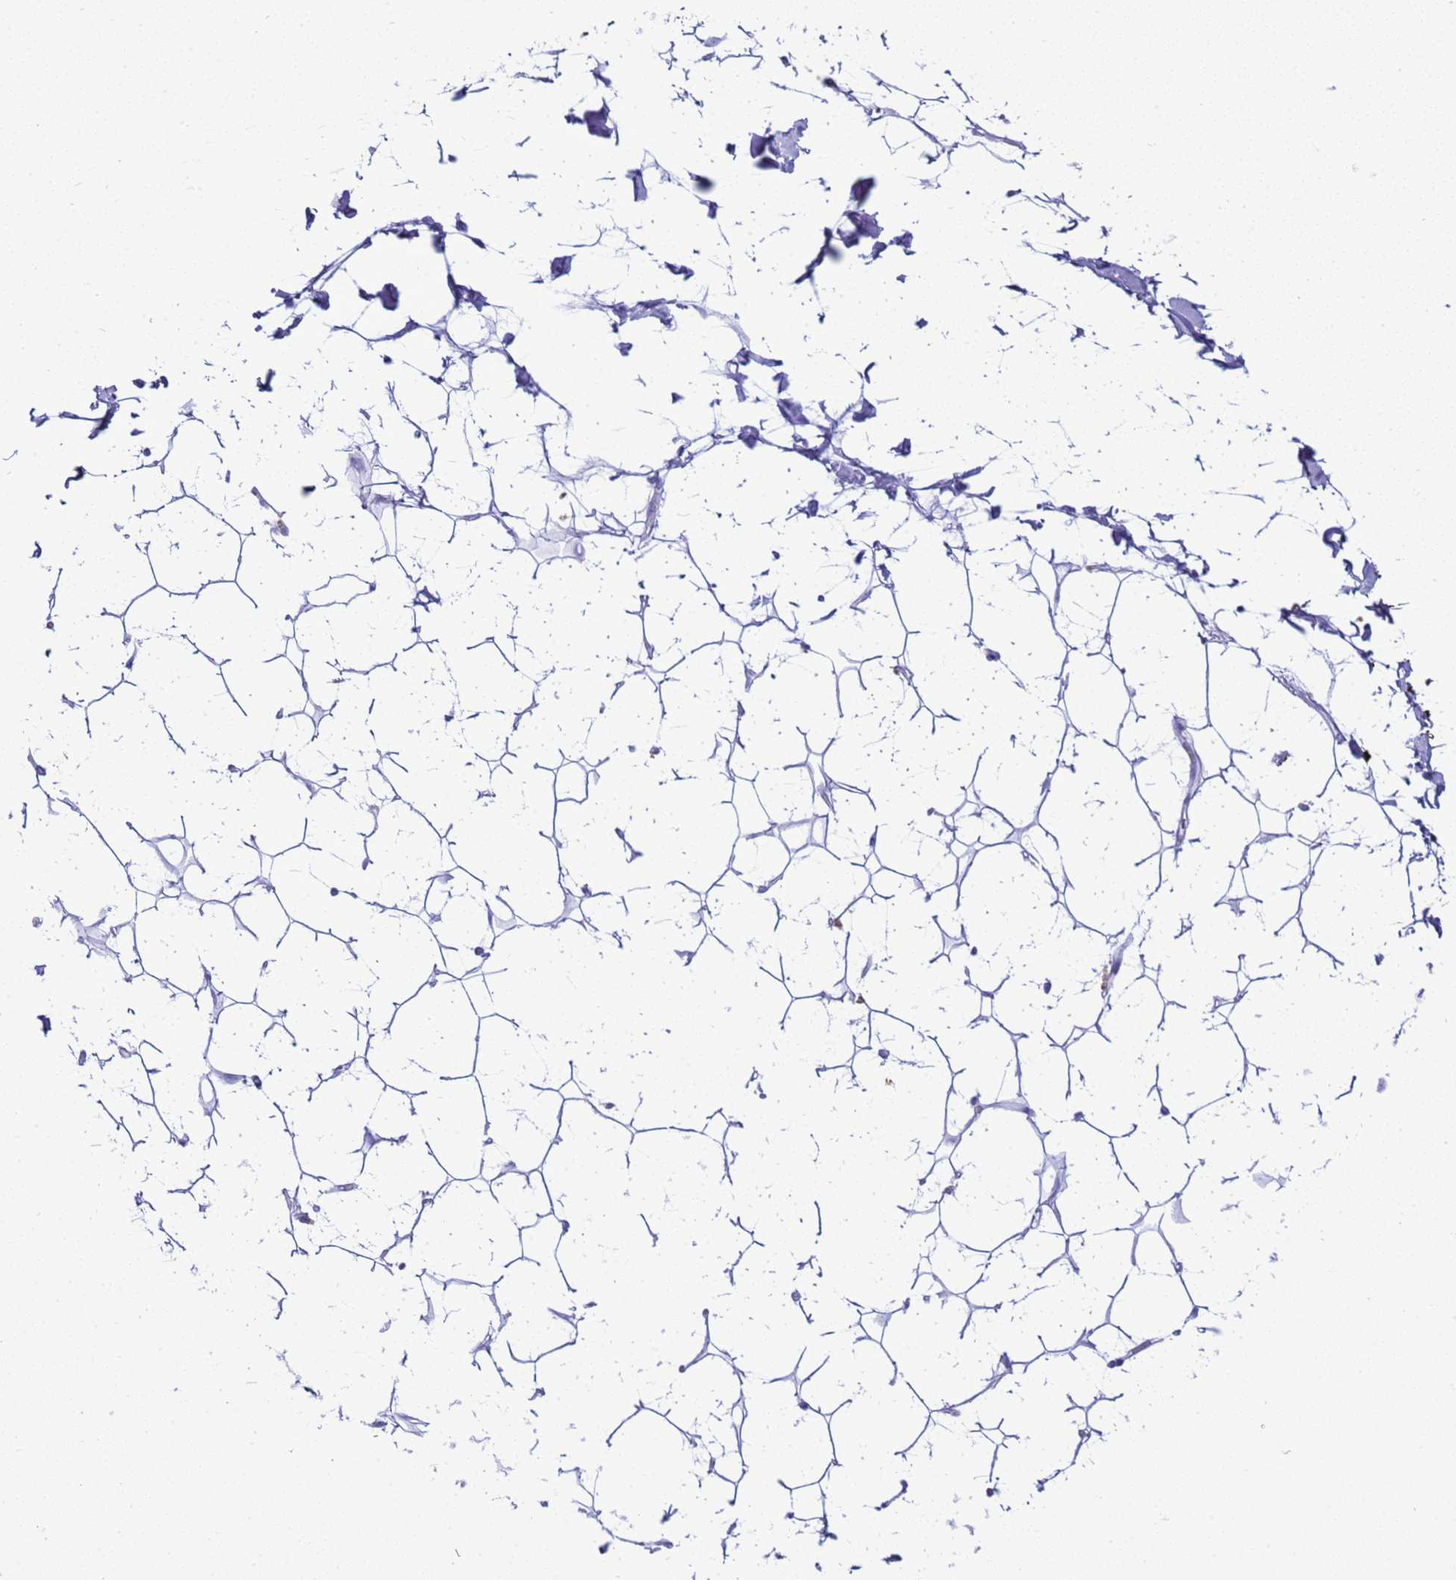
{"staining": {"intensity": "negative", "quantity": "none", "location": "none"}, "tissue": "adipose tissue", "cell_type": "Adipocytes", "image_type": "normal", "snomed": [{"axis": "morphology", "description": "Normal tissue, NOS"}, {"axis": "topography", "description": "Breast"}], "caption": "A high-resolution image shows immunohistochemistry (IHC) staining of unremarkable adipose tissue, which reveals no significant staining in adipocytes.", "gene": "IRF5", "patient": {"sex": "female", "age": 26}}